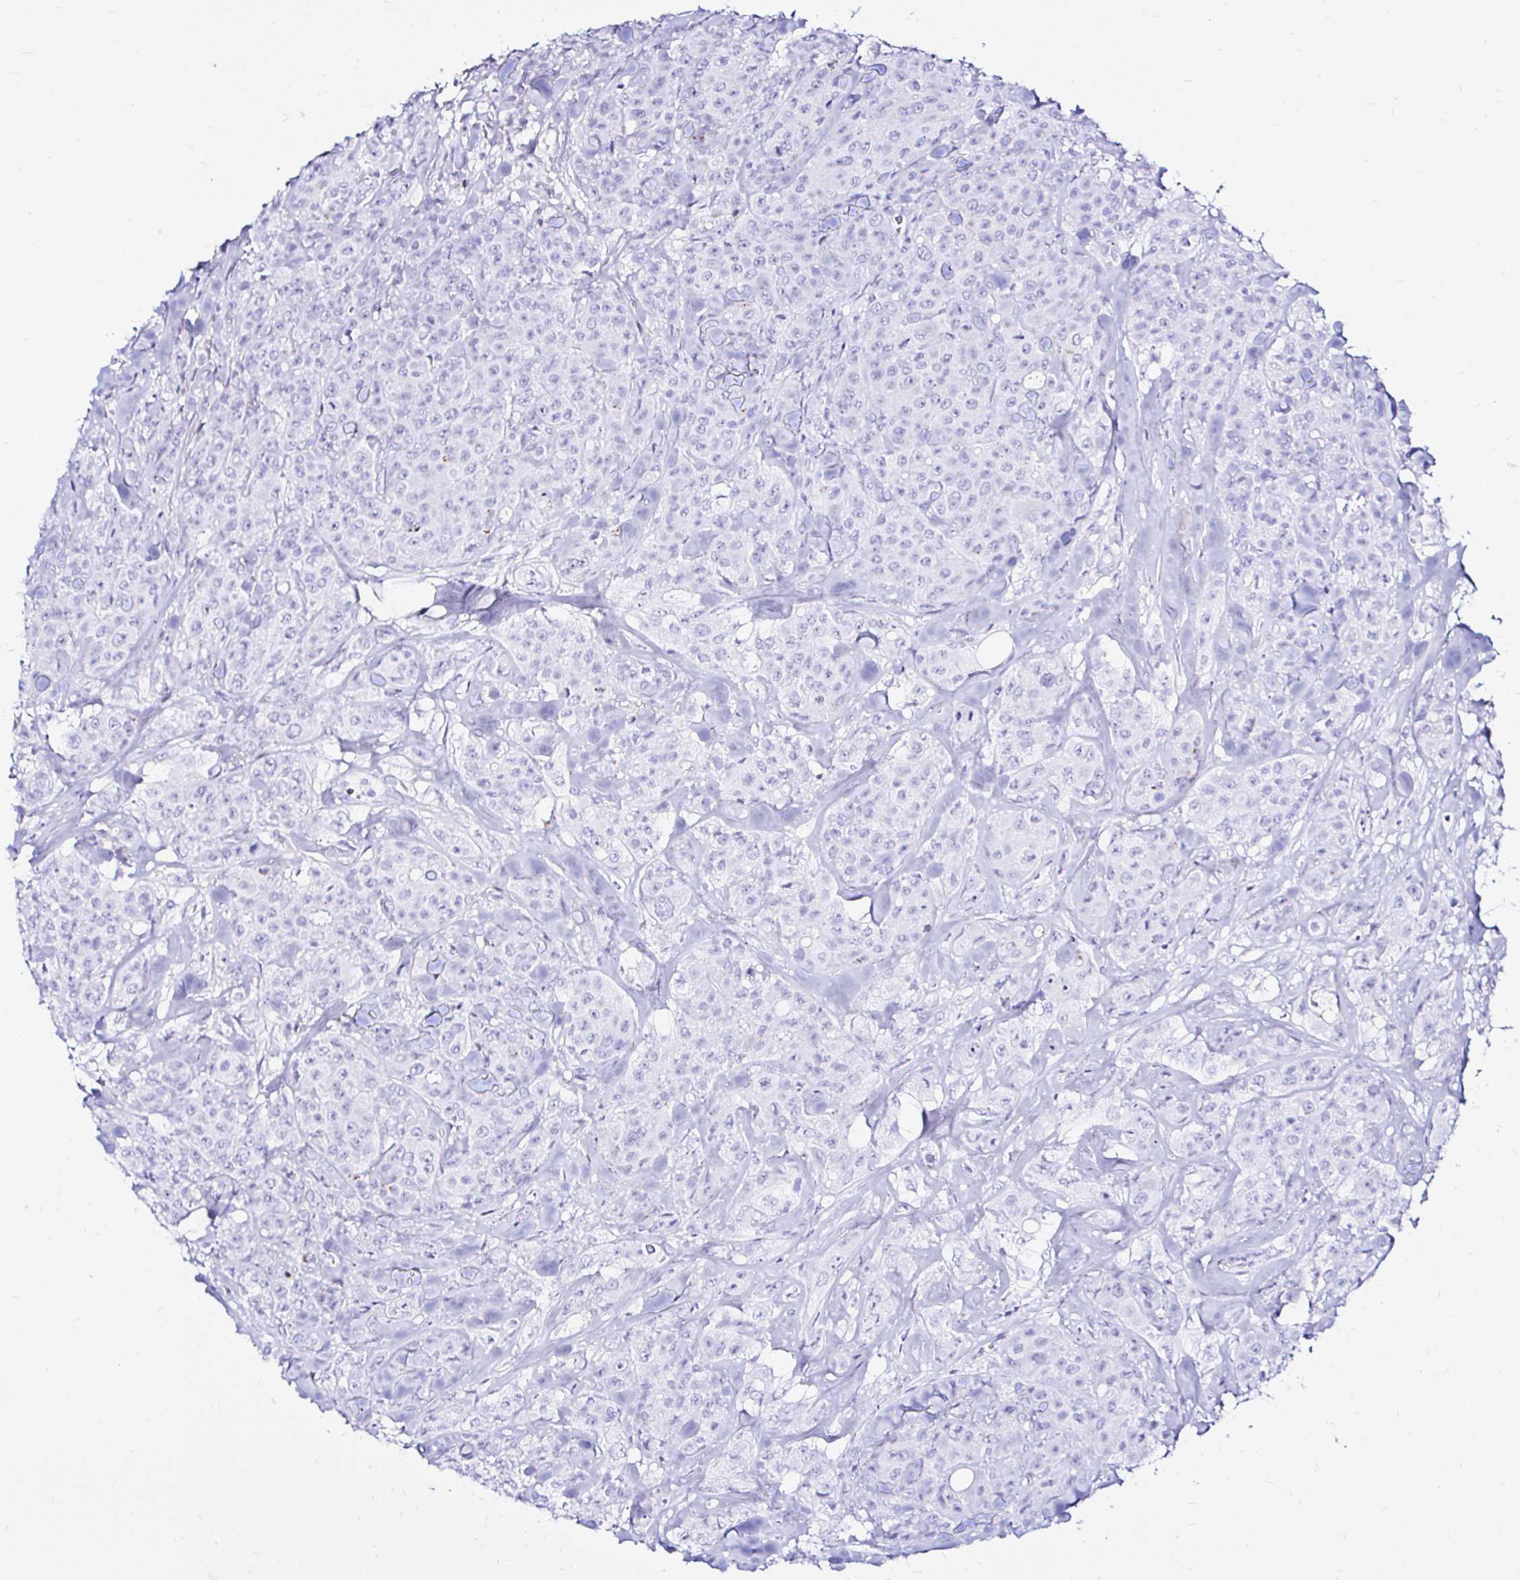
{"staining": {"intensity": "negative", "quantity": "none", "location": "none"}, "tissue": "breast cancer", "cell_type": "Tumor cells", "image_type": "cancer", "snomed": [{"axis": "morphology", "description": "Normal tissue, NOS"}, {"axis": "morphology", "description": "Duct carcinoma"}, {"axis": "topography", "description": "Breast"}], "caption": "This is an IHC micrograph of human intraductal carcinoma (breast). There is no staining in tumor cells.", "gene": "ZNF432", "patient": {"sex": "female", "age": 43}}